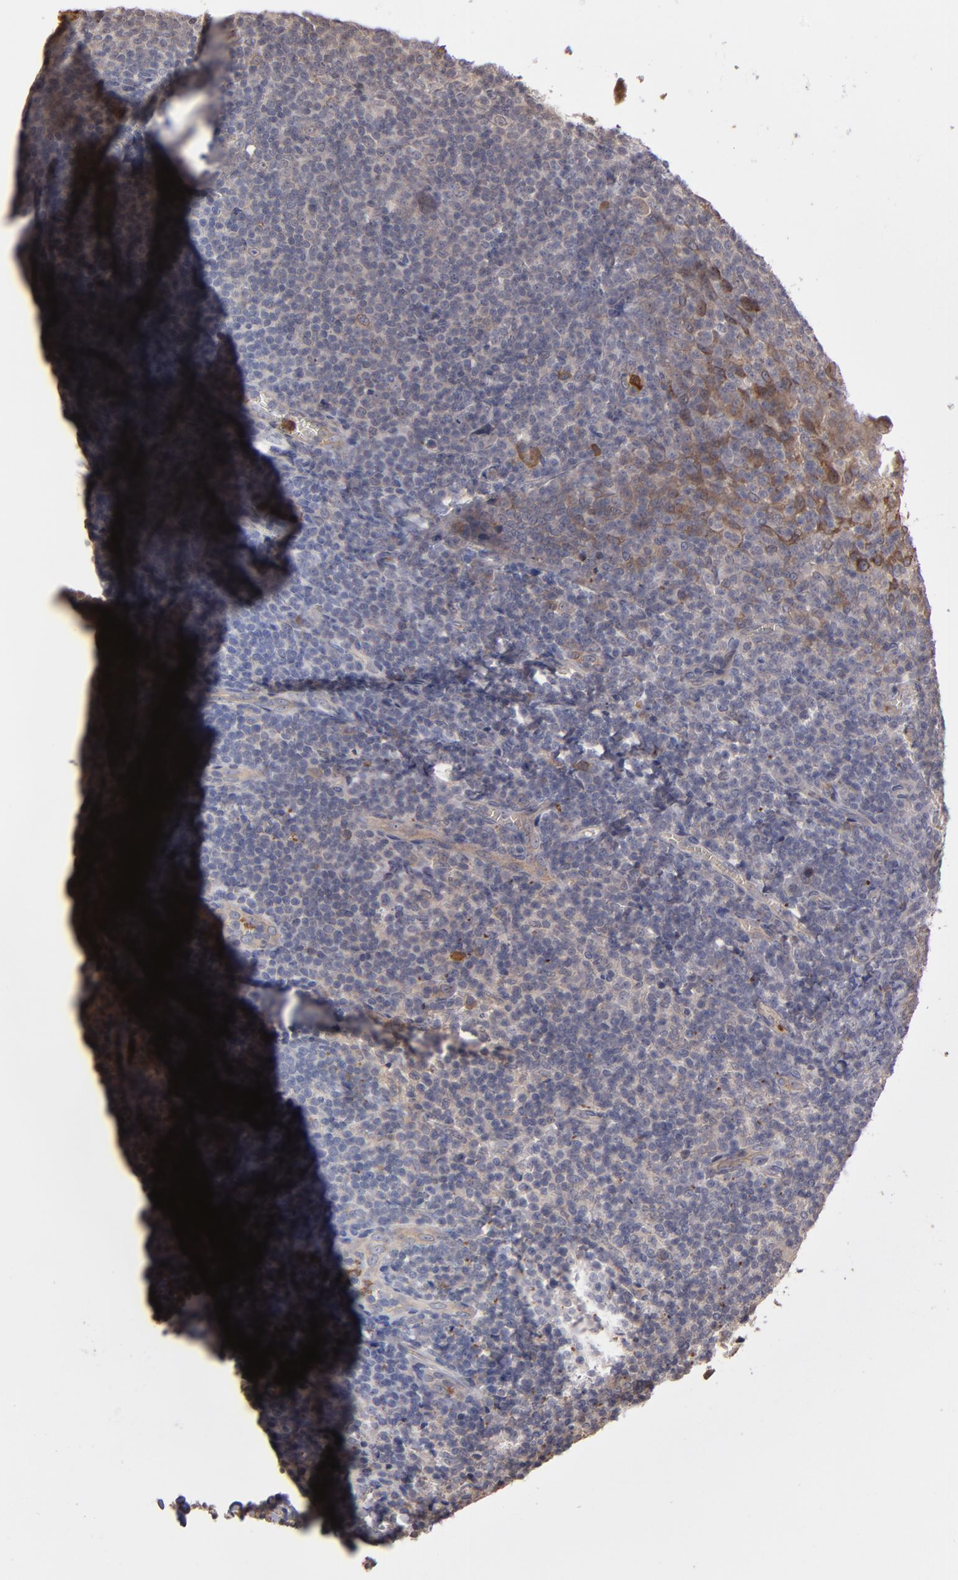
{"staining": {"intensity": "weak", "quantity": "25%-75%", "location": "cytoplasmic/membranous"}, "tissue": "tonsil", "cell_type": "Germinal center cells", "image_type": "normal", "snomed": [{"axis": "morphology", "description": "Normal tissue, NOS"}, {"axis": "topography", "description": "Tonsil"}], "caption": "Immunohistochemical staining of normal tonsil reveals low levels of weak cytoplasmic/membranous positivity in approximately 25%-75% of germinal center cells. (DAB (3,3'-diaminobenzidine) IHC, brown staining for protein, blue staining for nuclei).", "gene": "SERPINA7", "patient": {"sex": "male", "age": 31}}